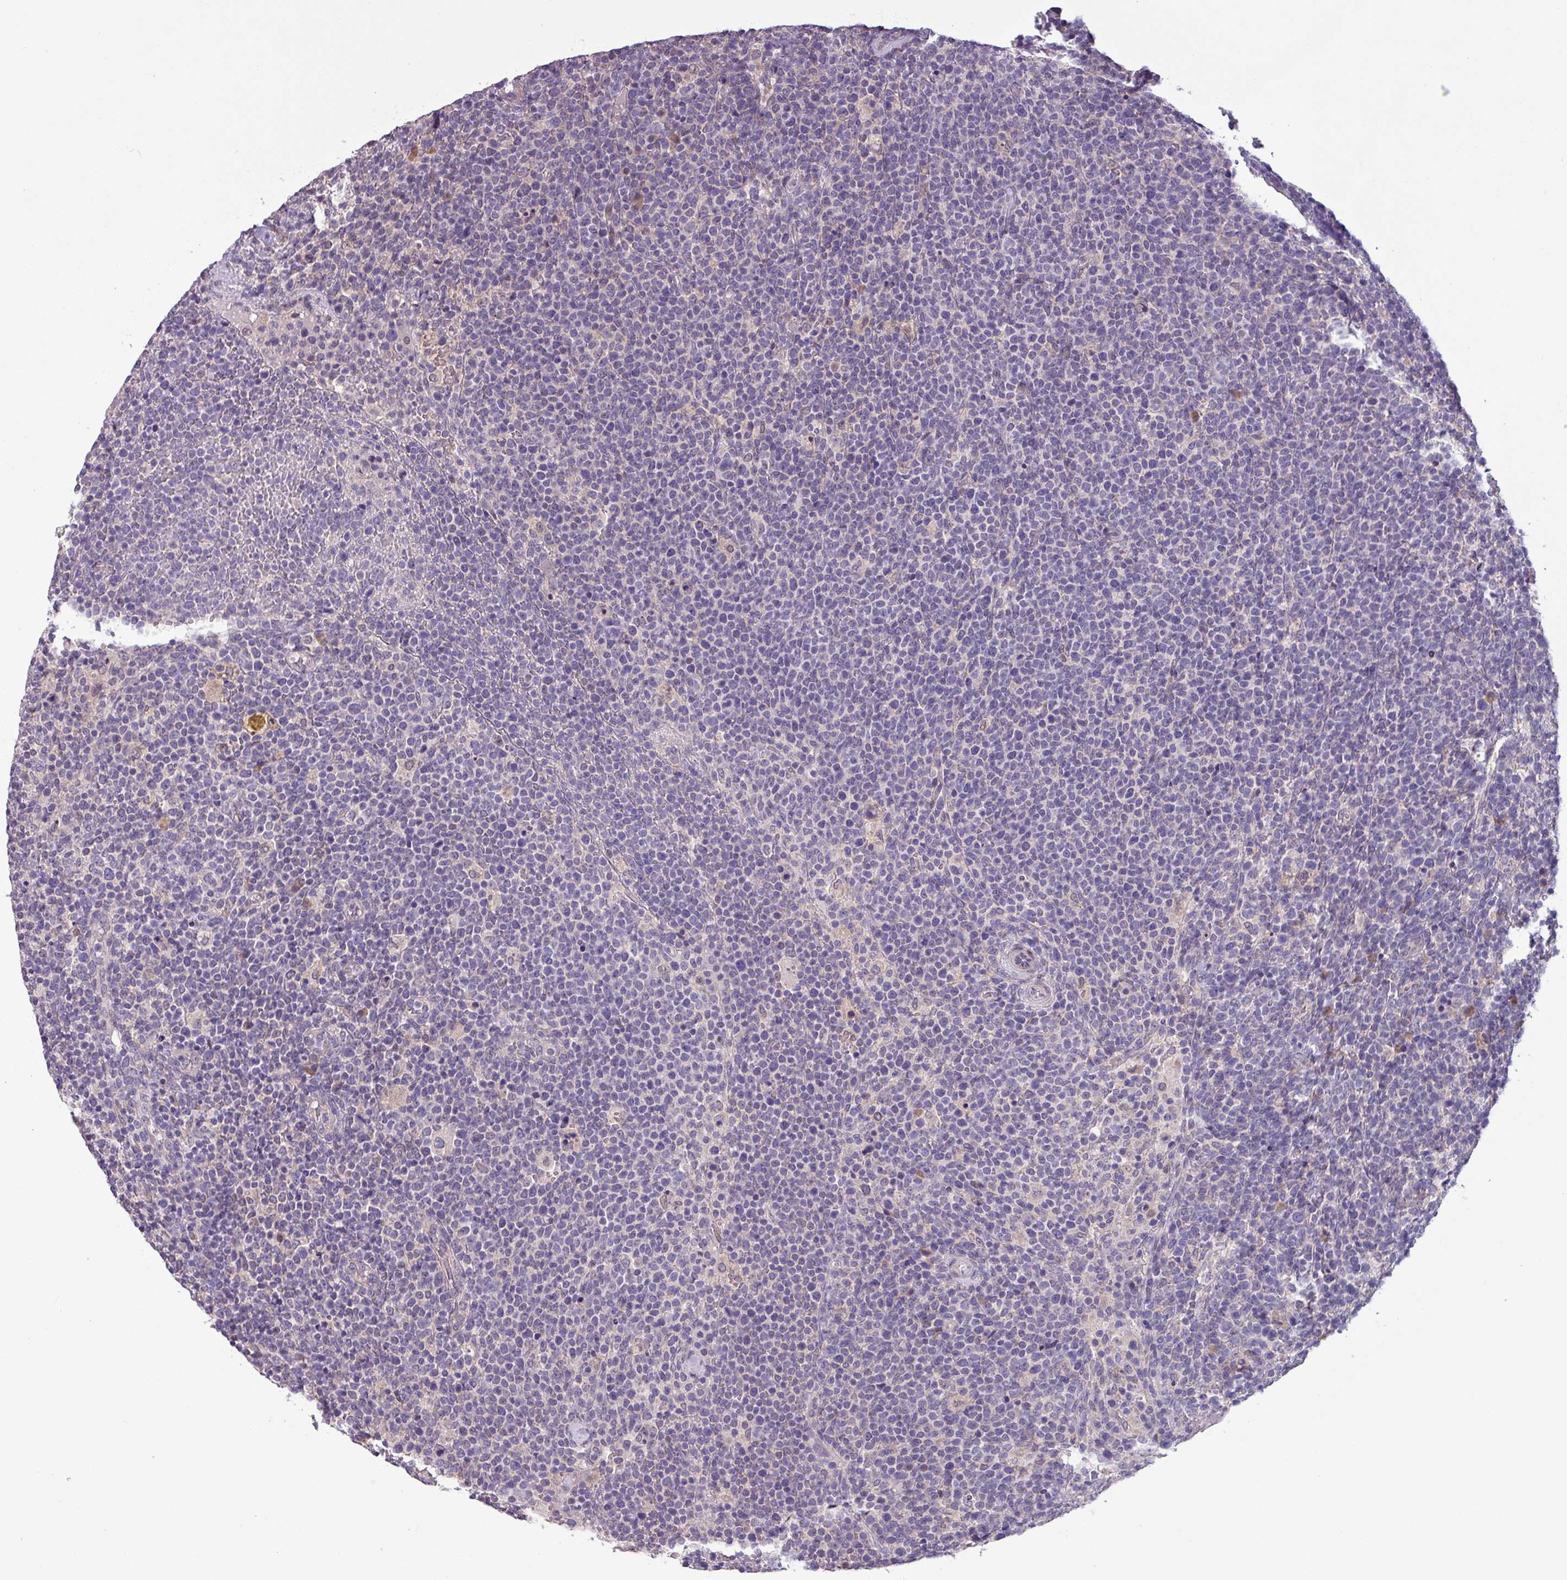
{"staining": {"intensity": "negative", "quantity": "none", "location": "none"}, "tissue": "lymphoma", "cell_type": "Tumor cells", "image_type": "cancer", "snomed": [{"axis": "morphology", "description": "Malignant lymphoma, non-Hodgkin's type, High grade"}, {"axis": "topography", "description": "Lymph node"}], "caption": "High-grade malignant lymphoma, non-Hodgkin's type stained for a protein using IHC exhibits no positivity tumor cells.", "gene": "C20orf27", "patient": {"sex": "male", "age": 61}}